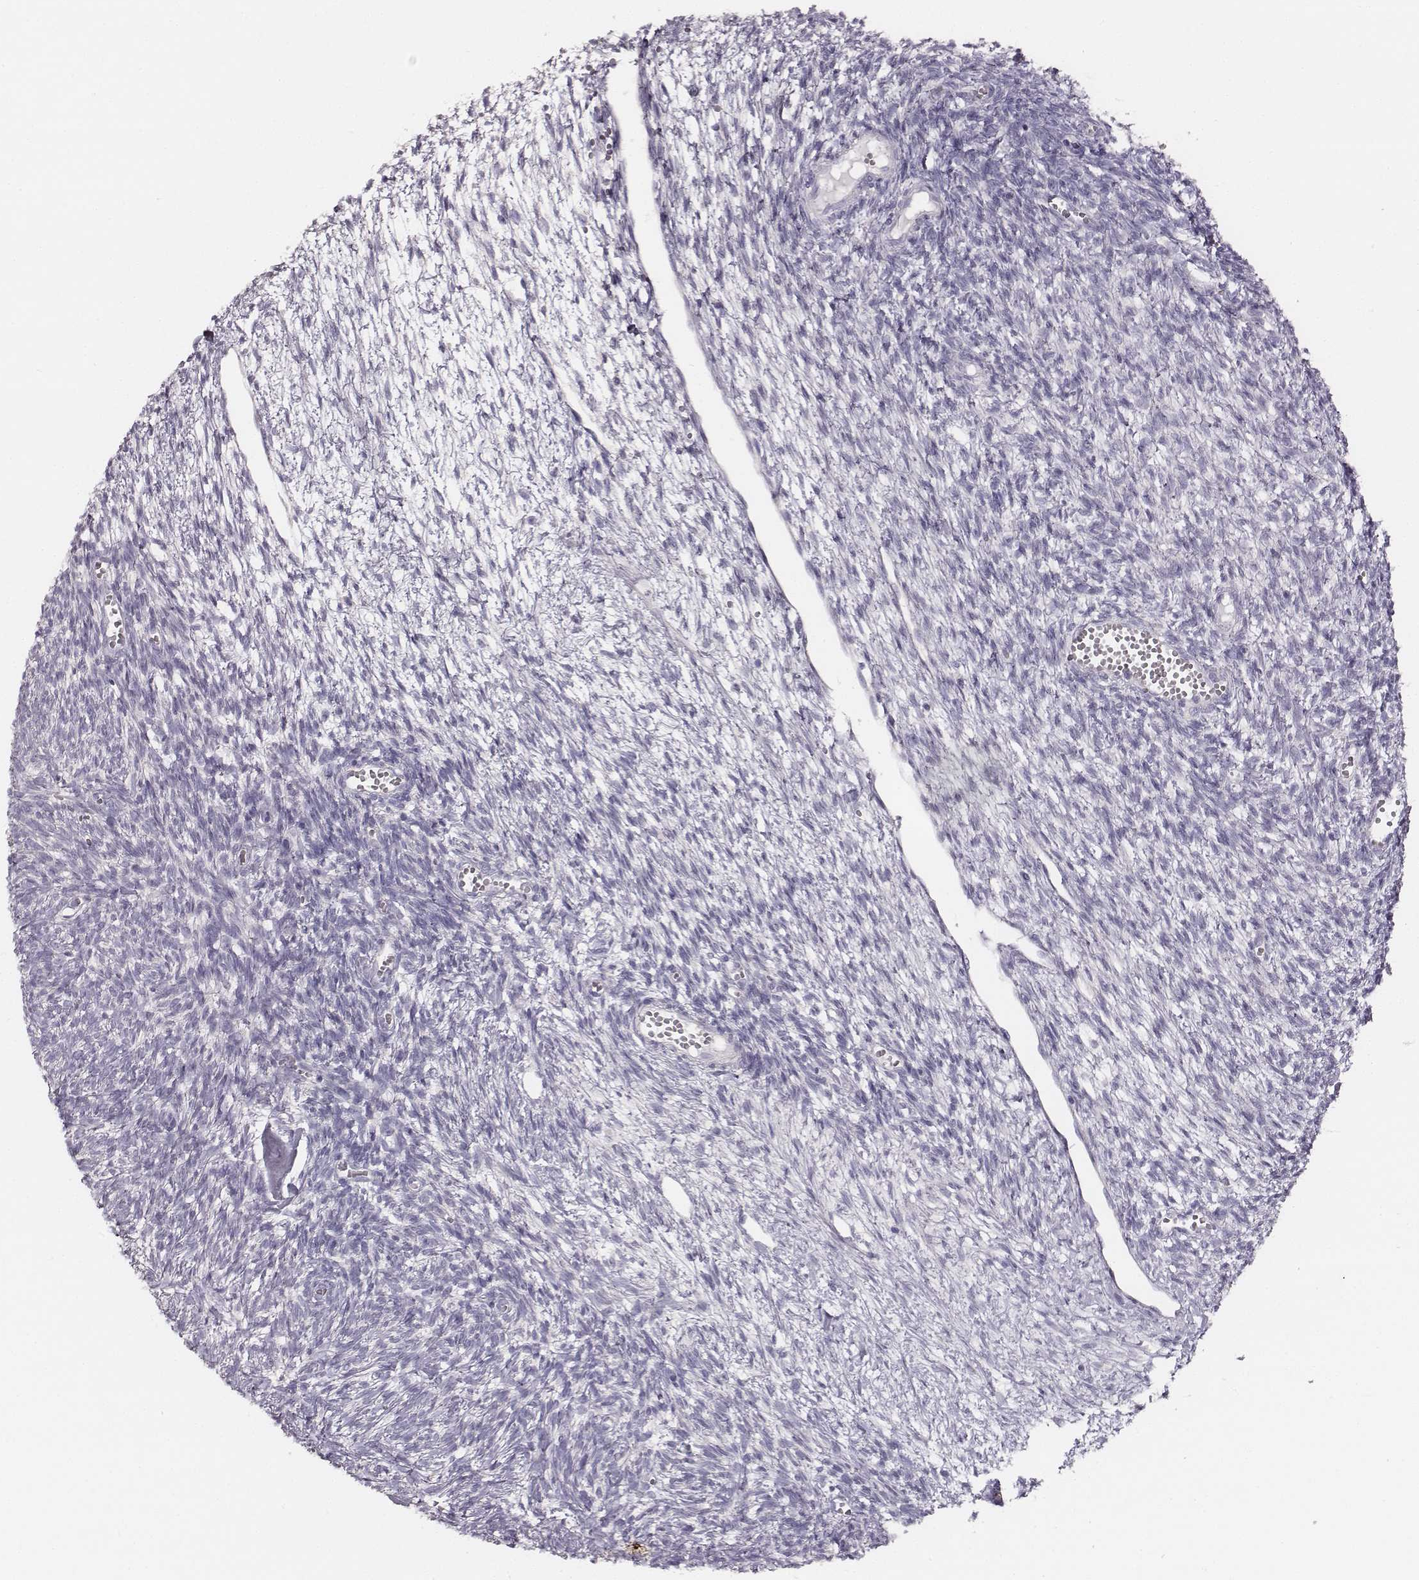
{"staining": {"intensity": "negative", "quantity": "none", "location": "none"}, "tissue": "ovary", "cell_type": "Follicle cells", "image_type": "normal", "snomed": [{"axis": "morphology", "description": "Normal tissue, NOS"}, {"axis": "topography", "description": "Ovary"}], "caption": "This is an immunohistochemistry histopathology image of normal human ovary. There is no expression in follicle cells.", "gene": "UBL4B", "patient": {"sex": "female", "age": 43}}